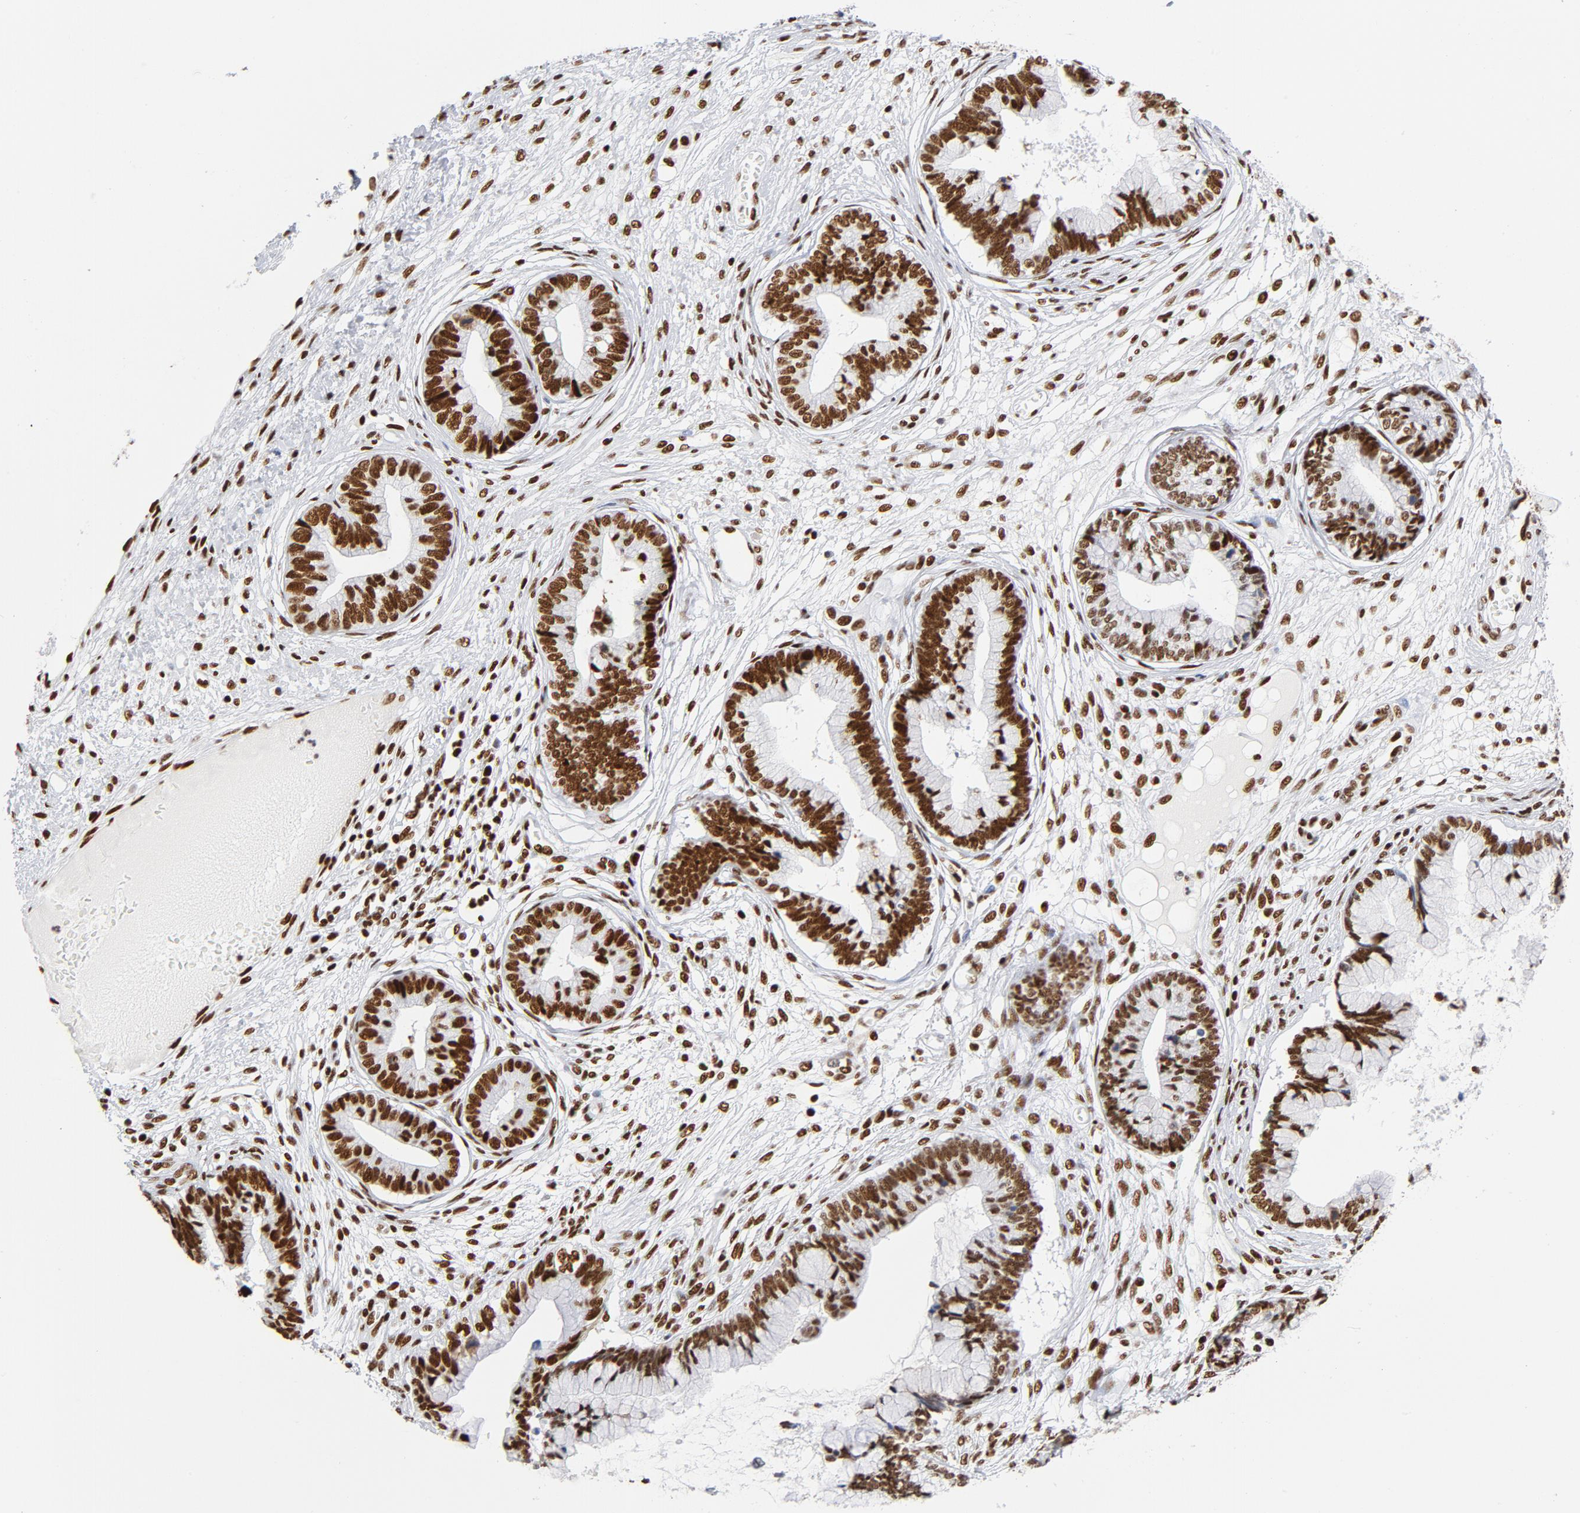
{"staining": {"intensity": "strong", "quantity": ">75%", "location": "nuclear"}, "tissue": "cervical cancer", "cell_type": "Tumor cells", "image_type": "cancer", "snomed": [{"axis": "morphology", "description": "Adenocarcinoma, NOS"}, {"axis": "topography", "description": "Cervix"}], "caption": "The histopathology image shows a brown stain indicating the presence of a protein in the nuclear of tumor cells in cervical cancer (adenocarcinoma). (DAB (3,3'-diaminobenzidine) IHC, brown staining for protein, blue staining for nuclei).", "gene": "XRCC5", "patient": {"sex": "female", "age": 44}}